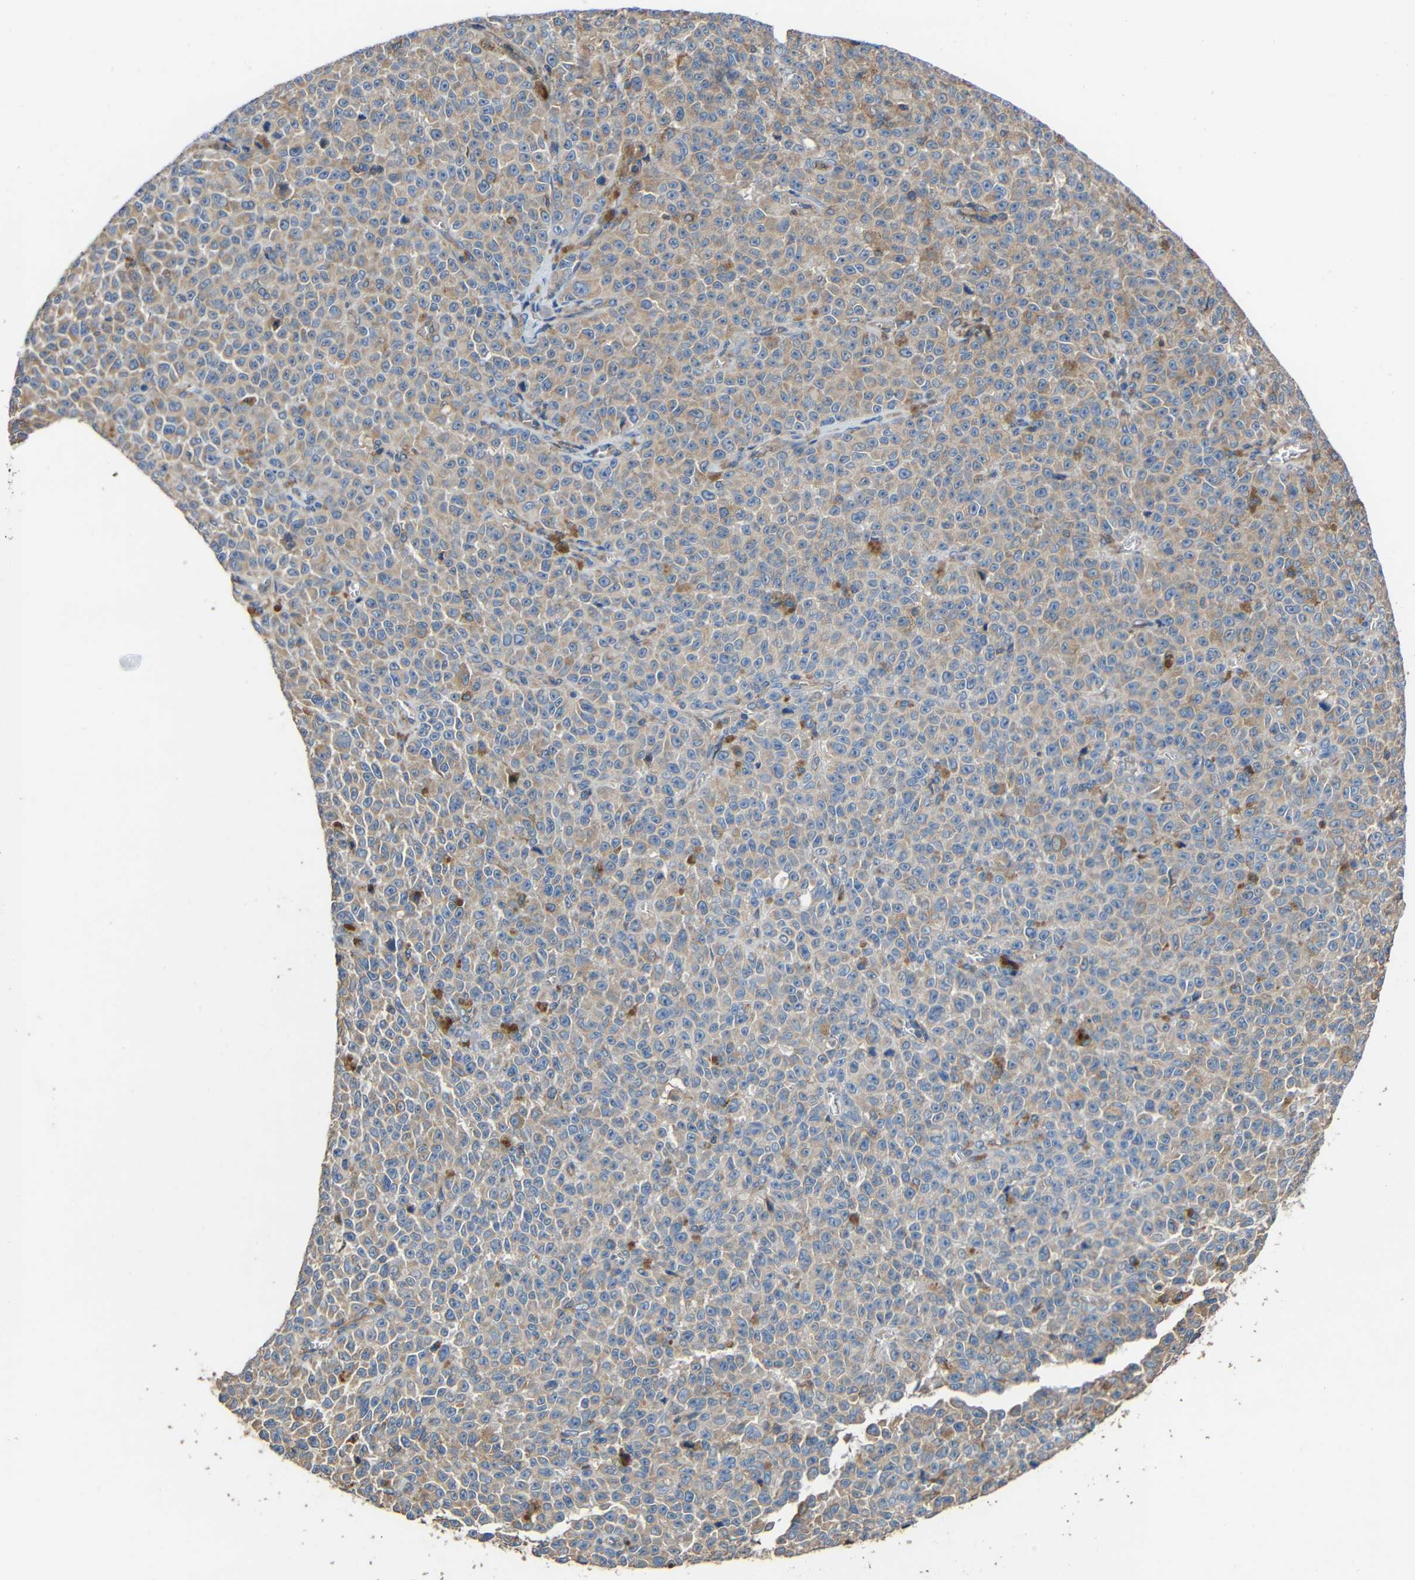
{"staining": {"intensity": "weak", "quantity": "25%-75%", "location": "cytoplasmic/membranous"}, "tissue": "melanoma", "cell_type": "Tumor cells", "image_type": "cancer", "snomed": [{"axis": "morphology", "description": "Malignant melanoma, NOS"}, {"axis": "topography", "description": "Skin"}], "caption": "Tumor cells display low levels of weak cytoplasmic/membranous expression in approximately 25%-75% of cells in malignant melanoma. (brown staining indicates protein expression, while blue staining denotes nuclei).", "gene": "RHOT2", "patient": {"sex": "female", "age": 82}}